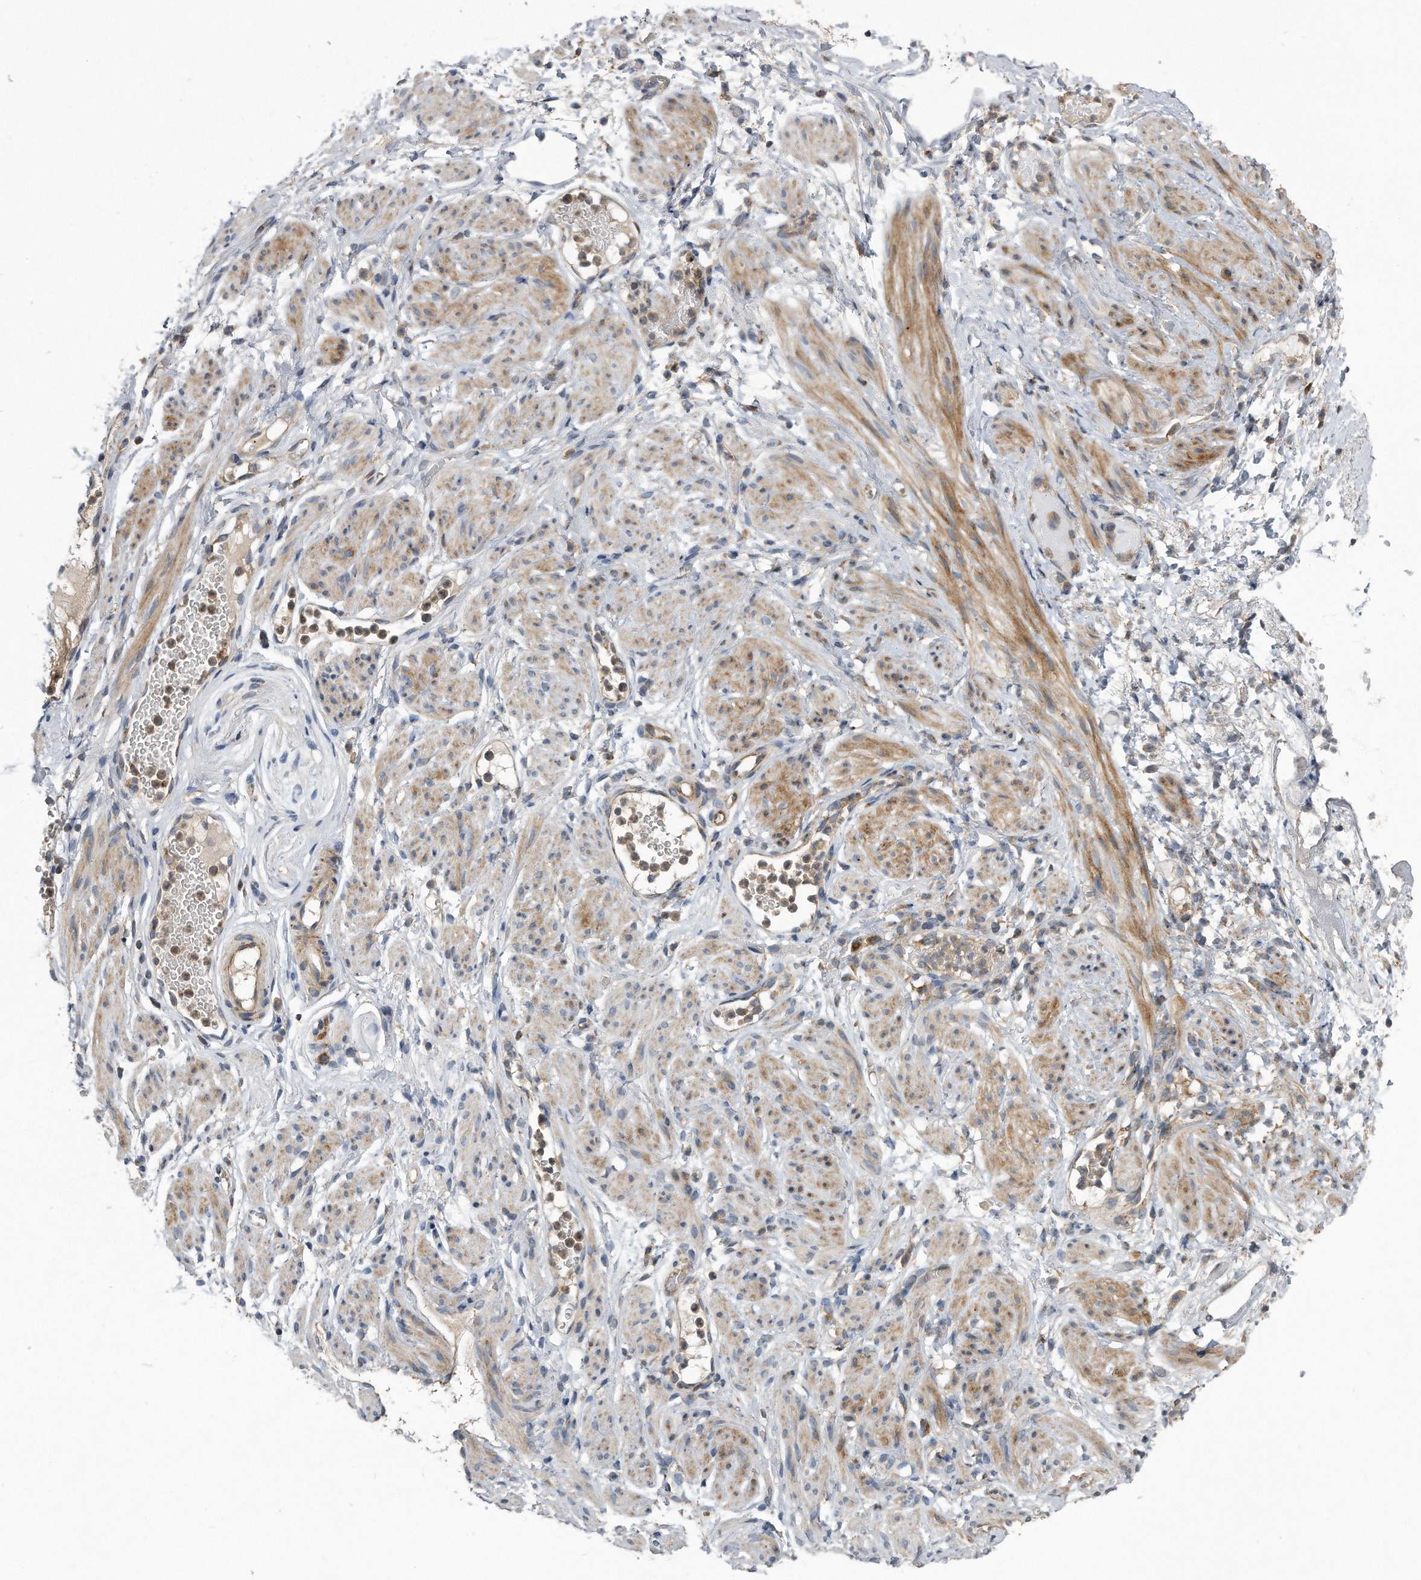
{"staining": {"intensity": "weak", "quantity": "25%-75%", "location": "cytoplasmic/membranous"}, "tissue": "soft tissue", "cell_type": "Chondrocytes", "image_type": "normal", "snomed": [{"axis": "morphology", "description": "Normal tissue, NOS"}, {"axis": "topography", "description": "Smooth muscle"}, {"axis": "topography", "description": "Peripheral nerve tissue"}], "caption": "This photomicrograph demonstrates unremarkable soft tissue stained with immunohistochemistry to label a protein in brown. The cytoplasmic/membranous of chondrocytes show weak positivity for the protein. Nuclei are counter-stained blue.", "gene": "LYRM4", "patient": {"sex": "female", "age": 39}}